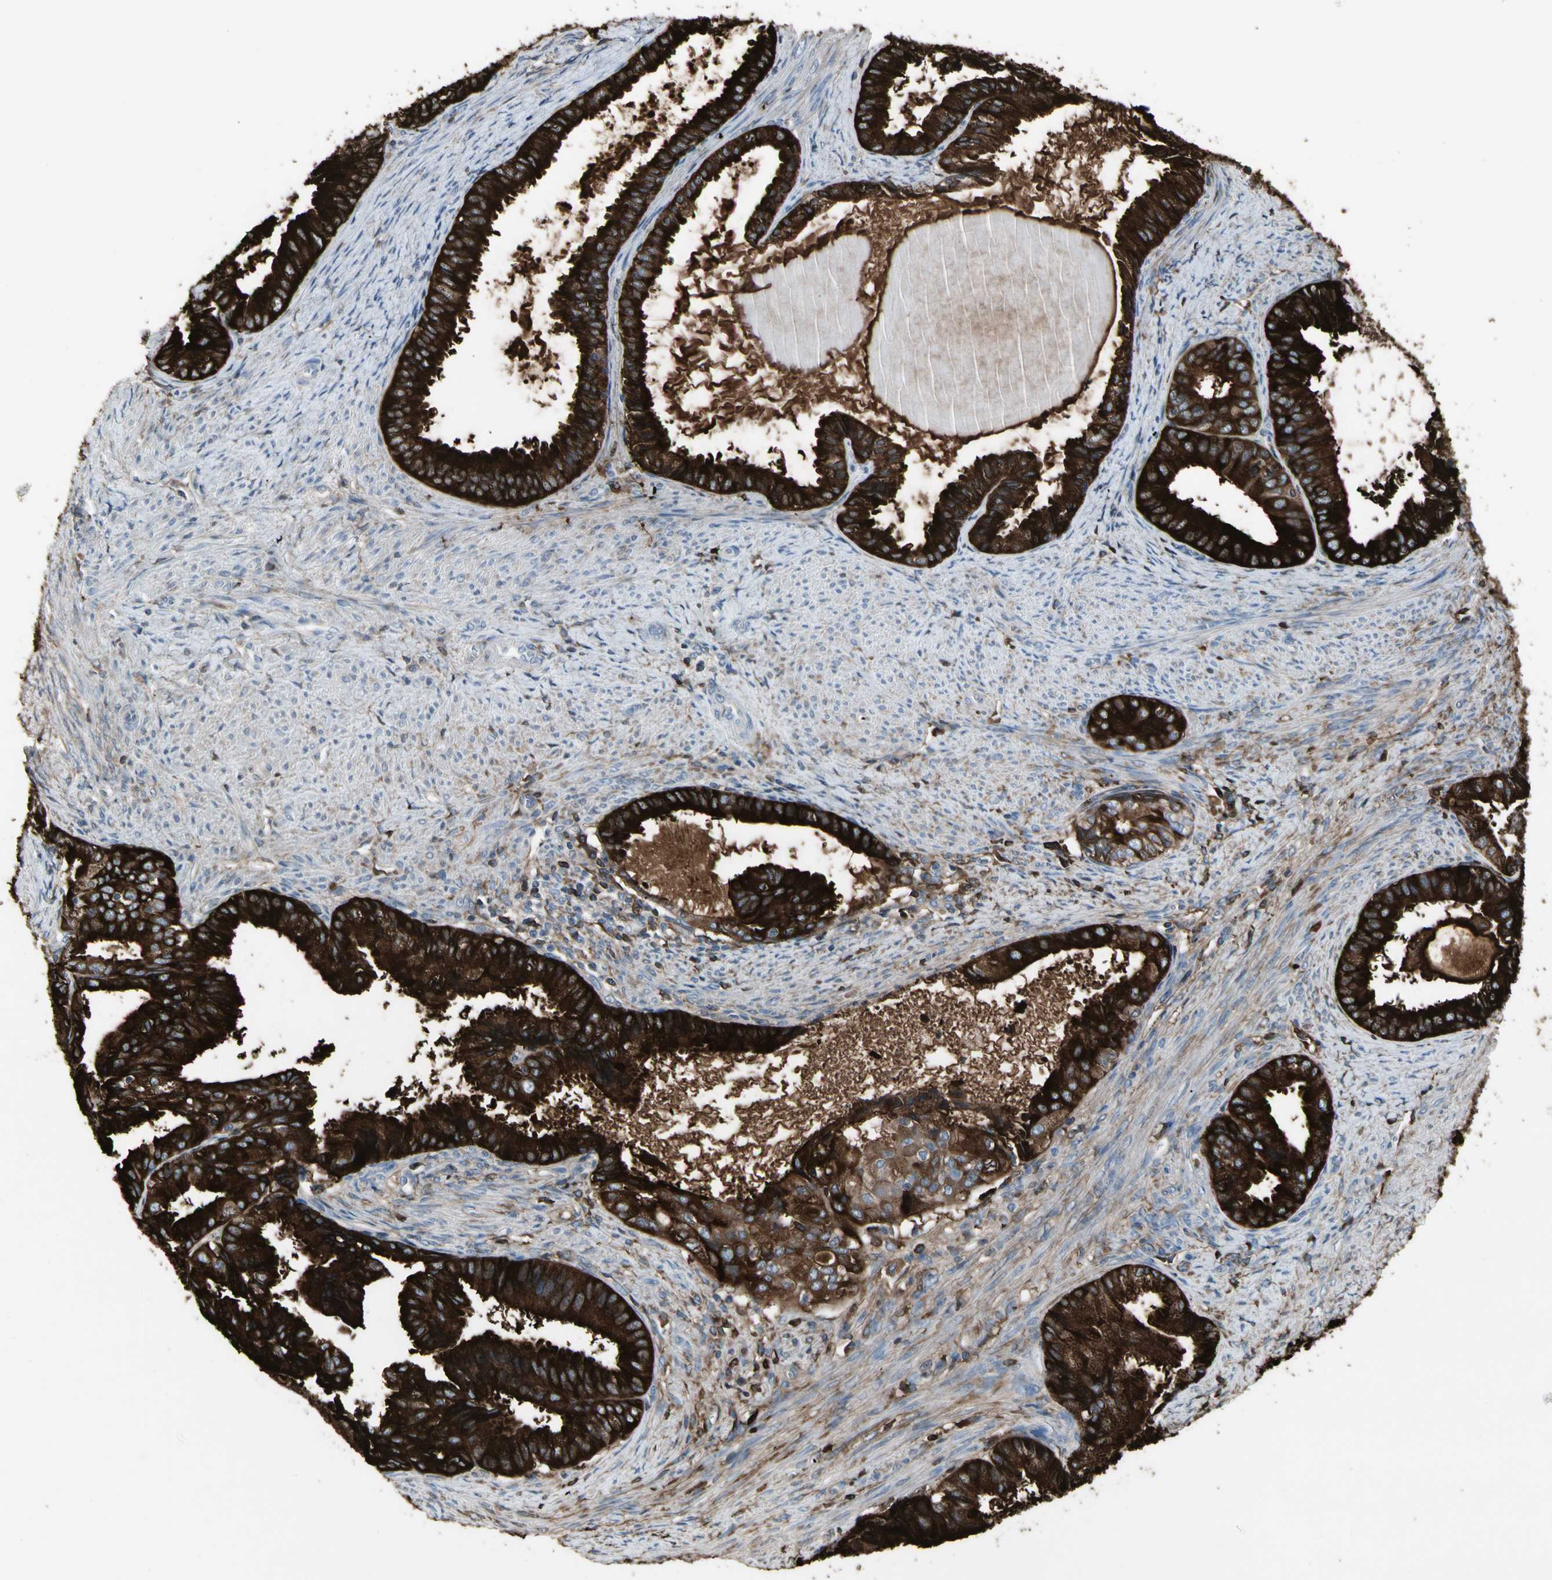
{"staining": {"intensity": "strong", "quantity": ">75%", "location": "cytoplasmic/membranous"}, "tissue": "endometrial cancer", "cell_type": "Tumor cells", "image_type": "cancer", "snomed": [{"axis": "morphology", "description": "Adenocarcinoma, NOS"}, {"axis": "topography", "description": "Endometrium"}], "caption": "Immunohistochemistry staining of endometrial adenocarcinoma, which shows high levels of strong cytoplasmic/membranous expression in about >75% of tumor cells indicating strong cytoplasmic/membranous protein expression. The staining was performed using DAB (brown) for protein detection and nuclei were counterstained in hematoxylin (blue).", "gene": "PIGR", "patient": {"sex": "female", "age": 86}}